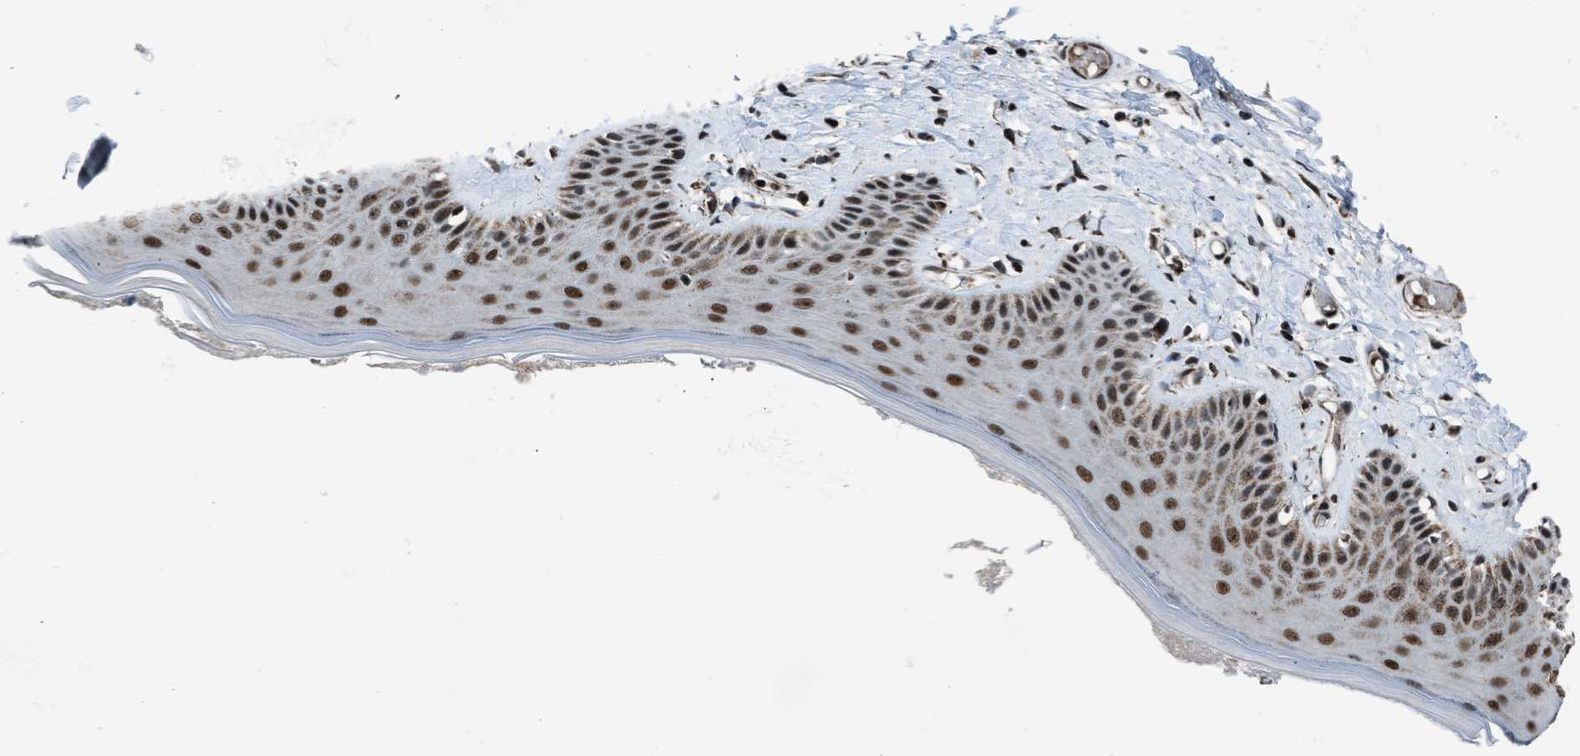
{"staining": {"intensity": "strong", "quantity": ">75%", "location": "nuclear"}, "tissue": "skin", "cell_type": "Epidermal cells", "image_type": "normal", "snomed": [{"axis": "morphology", "description": "Normal tissue, NOS"}, {"axis": "topography", "description": "Vulva"}], "caption": "Protein staining of unremarkable skin displays strong nuclear expression in about >75% of epidermal cells. Ihc stains the protein of interest in brown and the nuclei are stained blue.", "gene": "MORC3", "patient": {"sex": "female", "age": 73}}